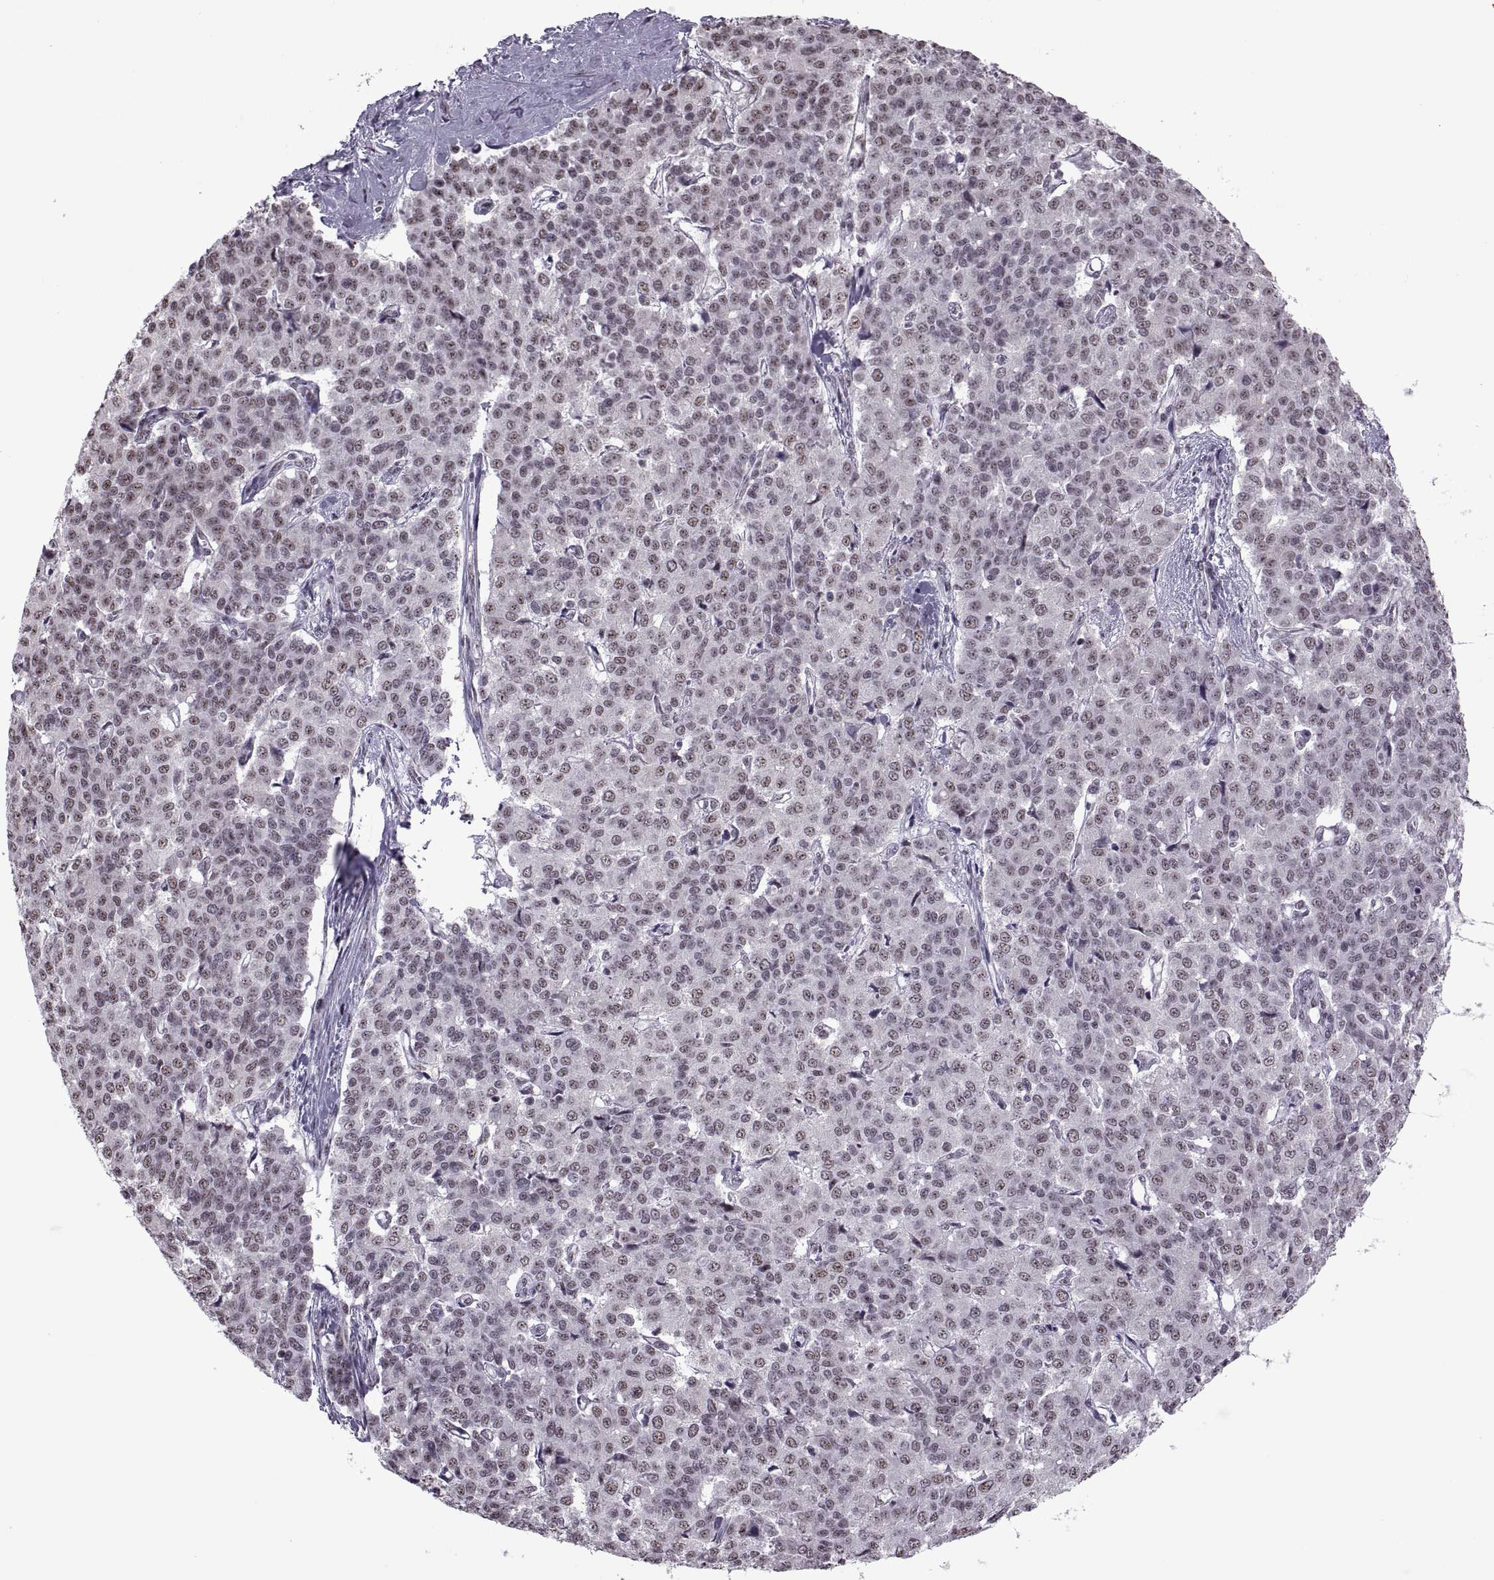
{"staining": {"intensity": "weak", "quantity": "25%-75%", "location": "nuclear"}, "tissue": "liver cancer", "cell_type": "Tumor cells", "image_type": "cancer", "snomed": [{"axis": "morphology", "description": "Cholangiocarcinoma"}, {"axis": "topography", "description": "Liver"}], "caption": "Protein analysis of cholangiocarcinoma (liver) tissue shows weak nuclear positivity in approximately 25%-75% of tumor cells.", "gene": "MAGEA4", "patient": {"sex": "female", "age": 47}}